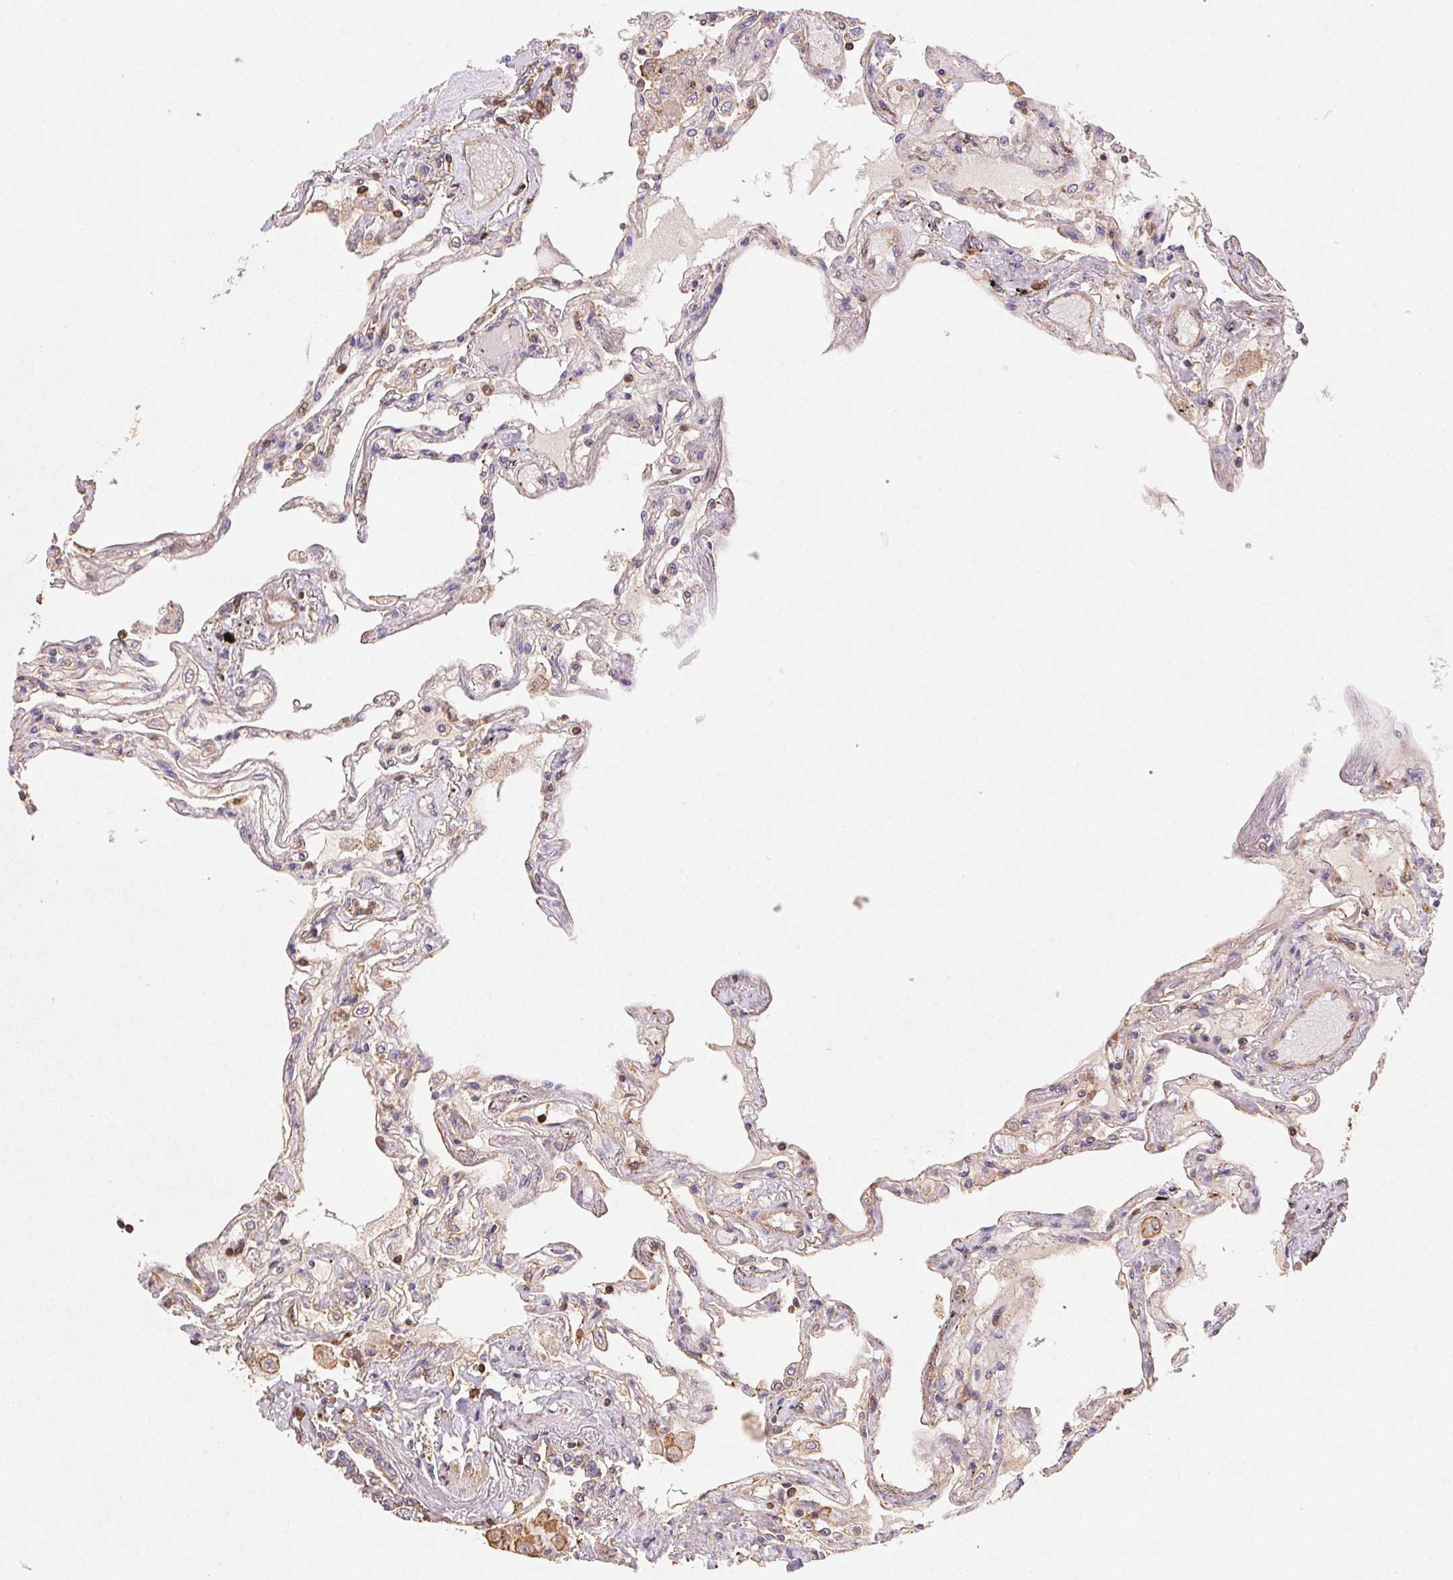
{"staining": {"intensity": "weak", "quantity": "25%-75%", "location": "cytoplasmic/membranous"}, "tissue": "lung", "cell_type": "Alveolar cells", "image_type": "normal", "snomed": [{"axis": "morphology", "description": "Normal tissue, NOS"}, {"axis": "morphology", "description": "Adenocarcinoma, NOS"}, {"axis": "topography", "description": "Cartilage tissue"}, {"axis": "topography", "description": "Lung"}], "caption": "There is low levels of weak cytoplasmic/membranous positivity in alveolar cells of benign lung, as demonstrated by immunohistochemical staining (brown color).", "gene": "ATG10", "patient": {"sex": "female", "age": 67}}